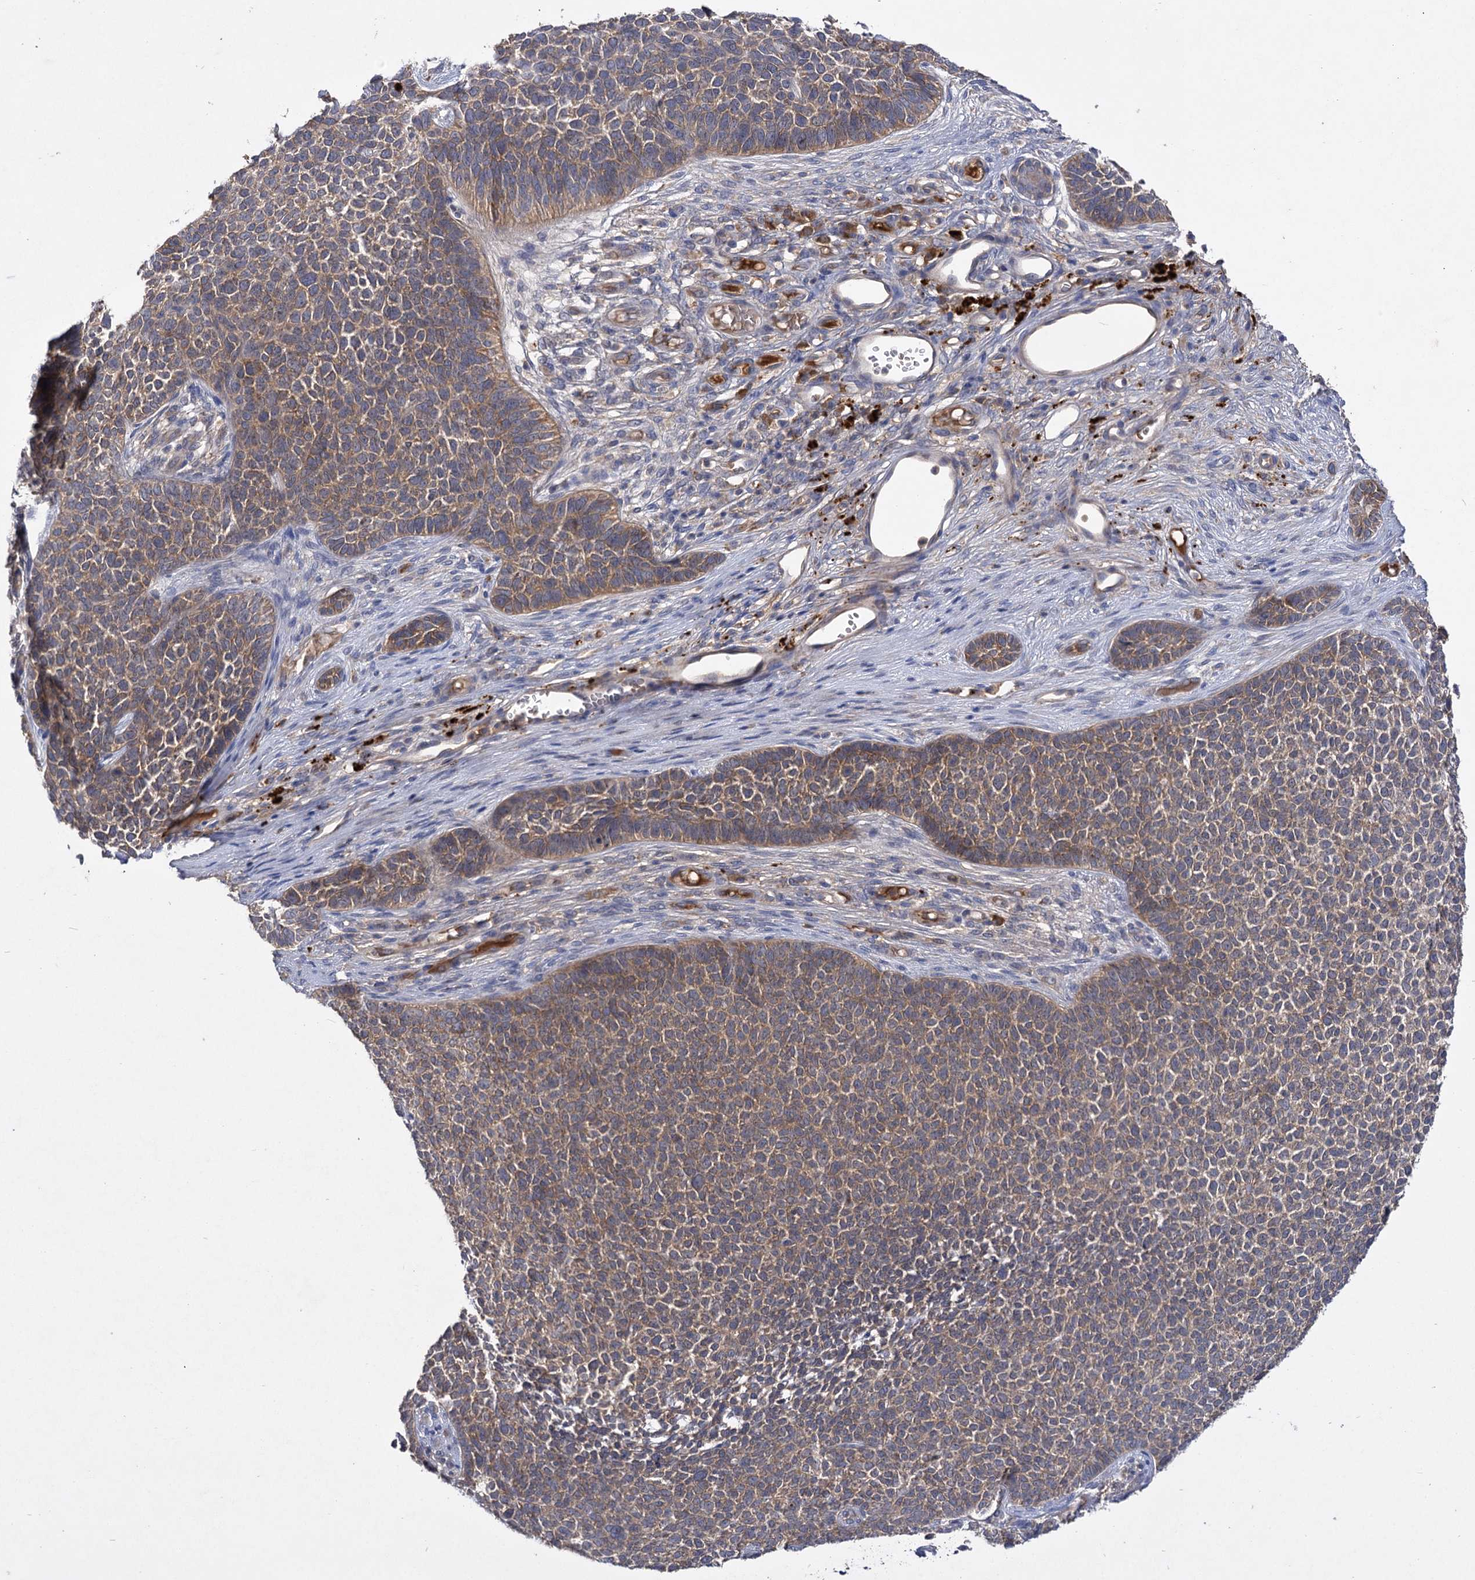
{"staining": {"intensity": "moderate", "quantity": ">75%", "location": "cytoplasmic/membranous"}, "tissue": "skin cancer", "cell_type": "Tumor cells", "image_type": "cancer", "snomed": [{"axis": "morphology", "description": "Basal cell carcinoma"}, {"axis": "topography", "description": "Skin"}], "caption": "Protein staining exhibits moderate cytoplasmic/membranous expression in approximately >75% of tumor cells in skin cancer (basal cell carcinoma). (brown staining indicates protein expression, while blue staining denotes nuclei).", "gene": "USP50", "patient": {"sex": "female", "age": 84}}